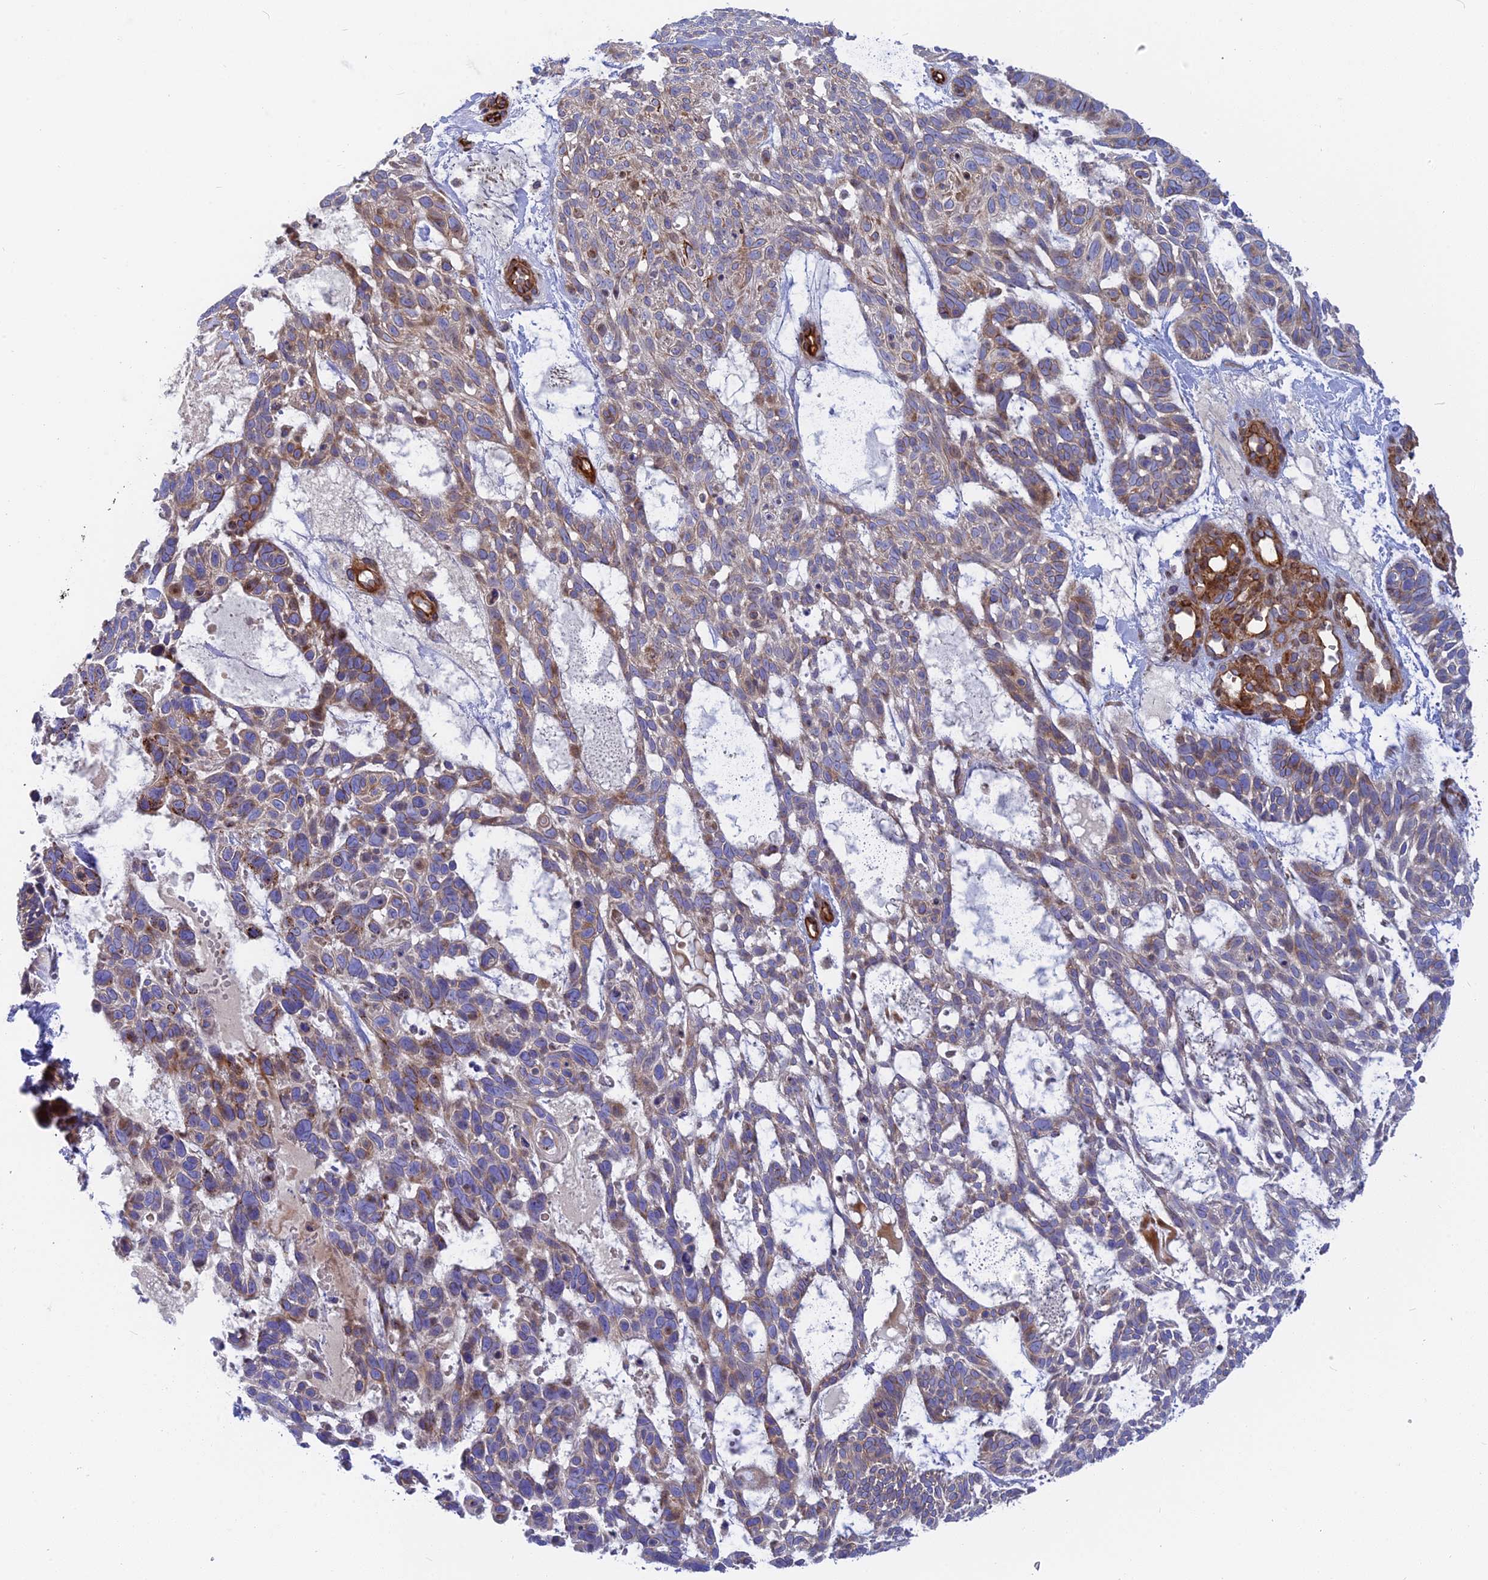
{"staining": {"intensity": "moderate", "quantity": "<25%", "location": "cytoplasmic/membranous"}, "tissue": "skin cancer", "cell_type": "Tumor cells", "image_type": "cancer", "snomed": [{"axis": "morphology", "description": "Basal cell carcinoma"}, {"axis": "topography", "description": "Skin"}], "caption": "An immunohistochemistry (IHC) image of neoplastic tissue is shown. Protein staining in brown shows moderate cytoplasmic/membranous positivity in skin cancer within tumor cells.", "gene": "CNBD2", "patient": {"sex": "male", "age": 88}}